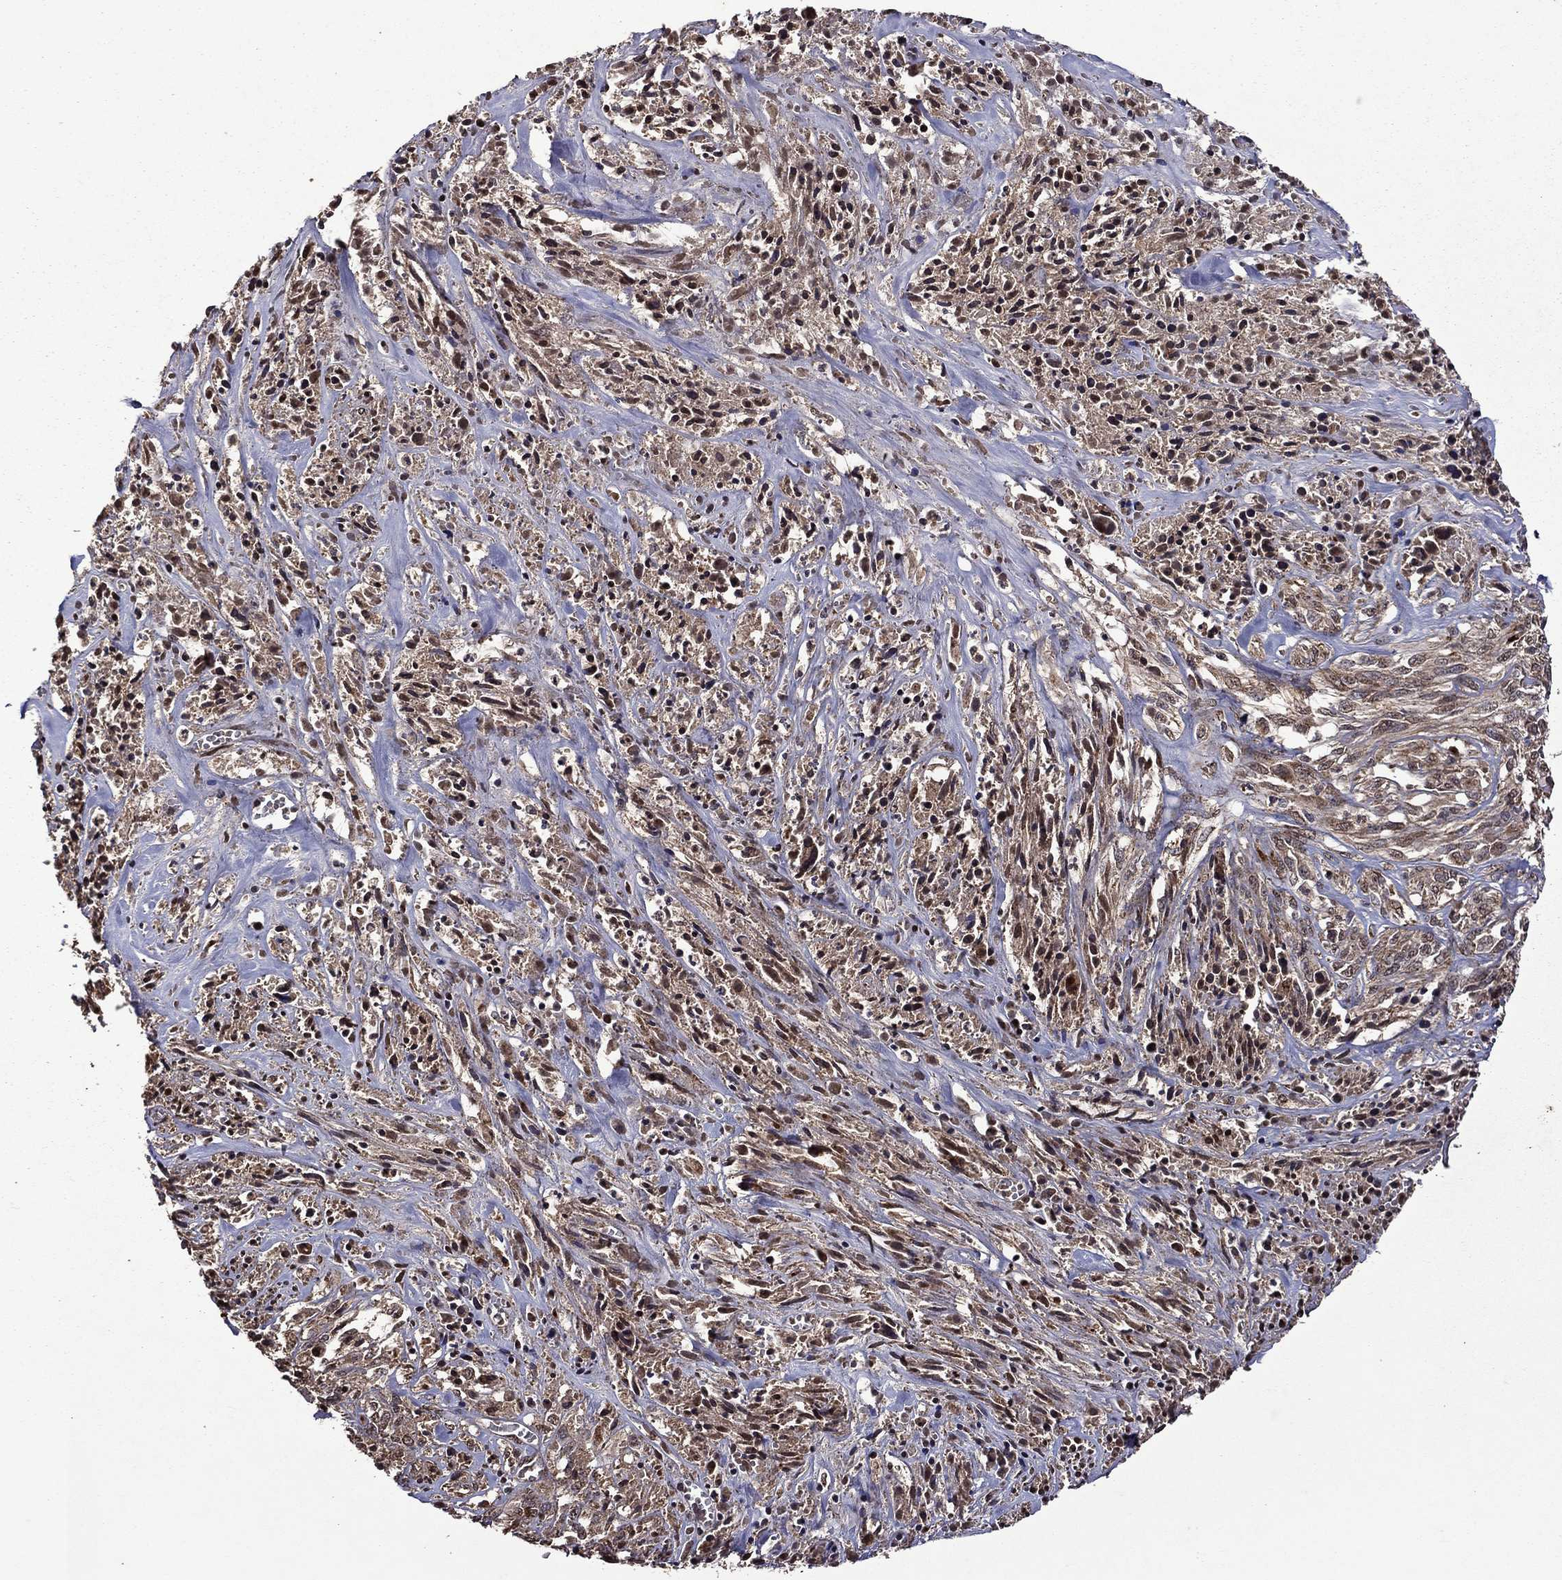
{"staining": {"intensity": "moderate", "quantity": ">75%", "location": "cytoplasmic/membranous"}, "tissue": "melanoma", "cell_type": "Tumor cells", "image_type": "cancer", "snomed": [{"axis": "morphology", "description": "Malignant melanoma, NOS"}, {"axis": "topography", "description": "Skin"}], "caption": "An IHC histopathology image of neoplastic tissue is shown. Protein staining in brown shows moderate cytoplasmic/membranous positivity in melanoma within tumor cells.", "gene": "ITM2B", "patient": {"sex": "female", "age": 91}}